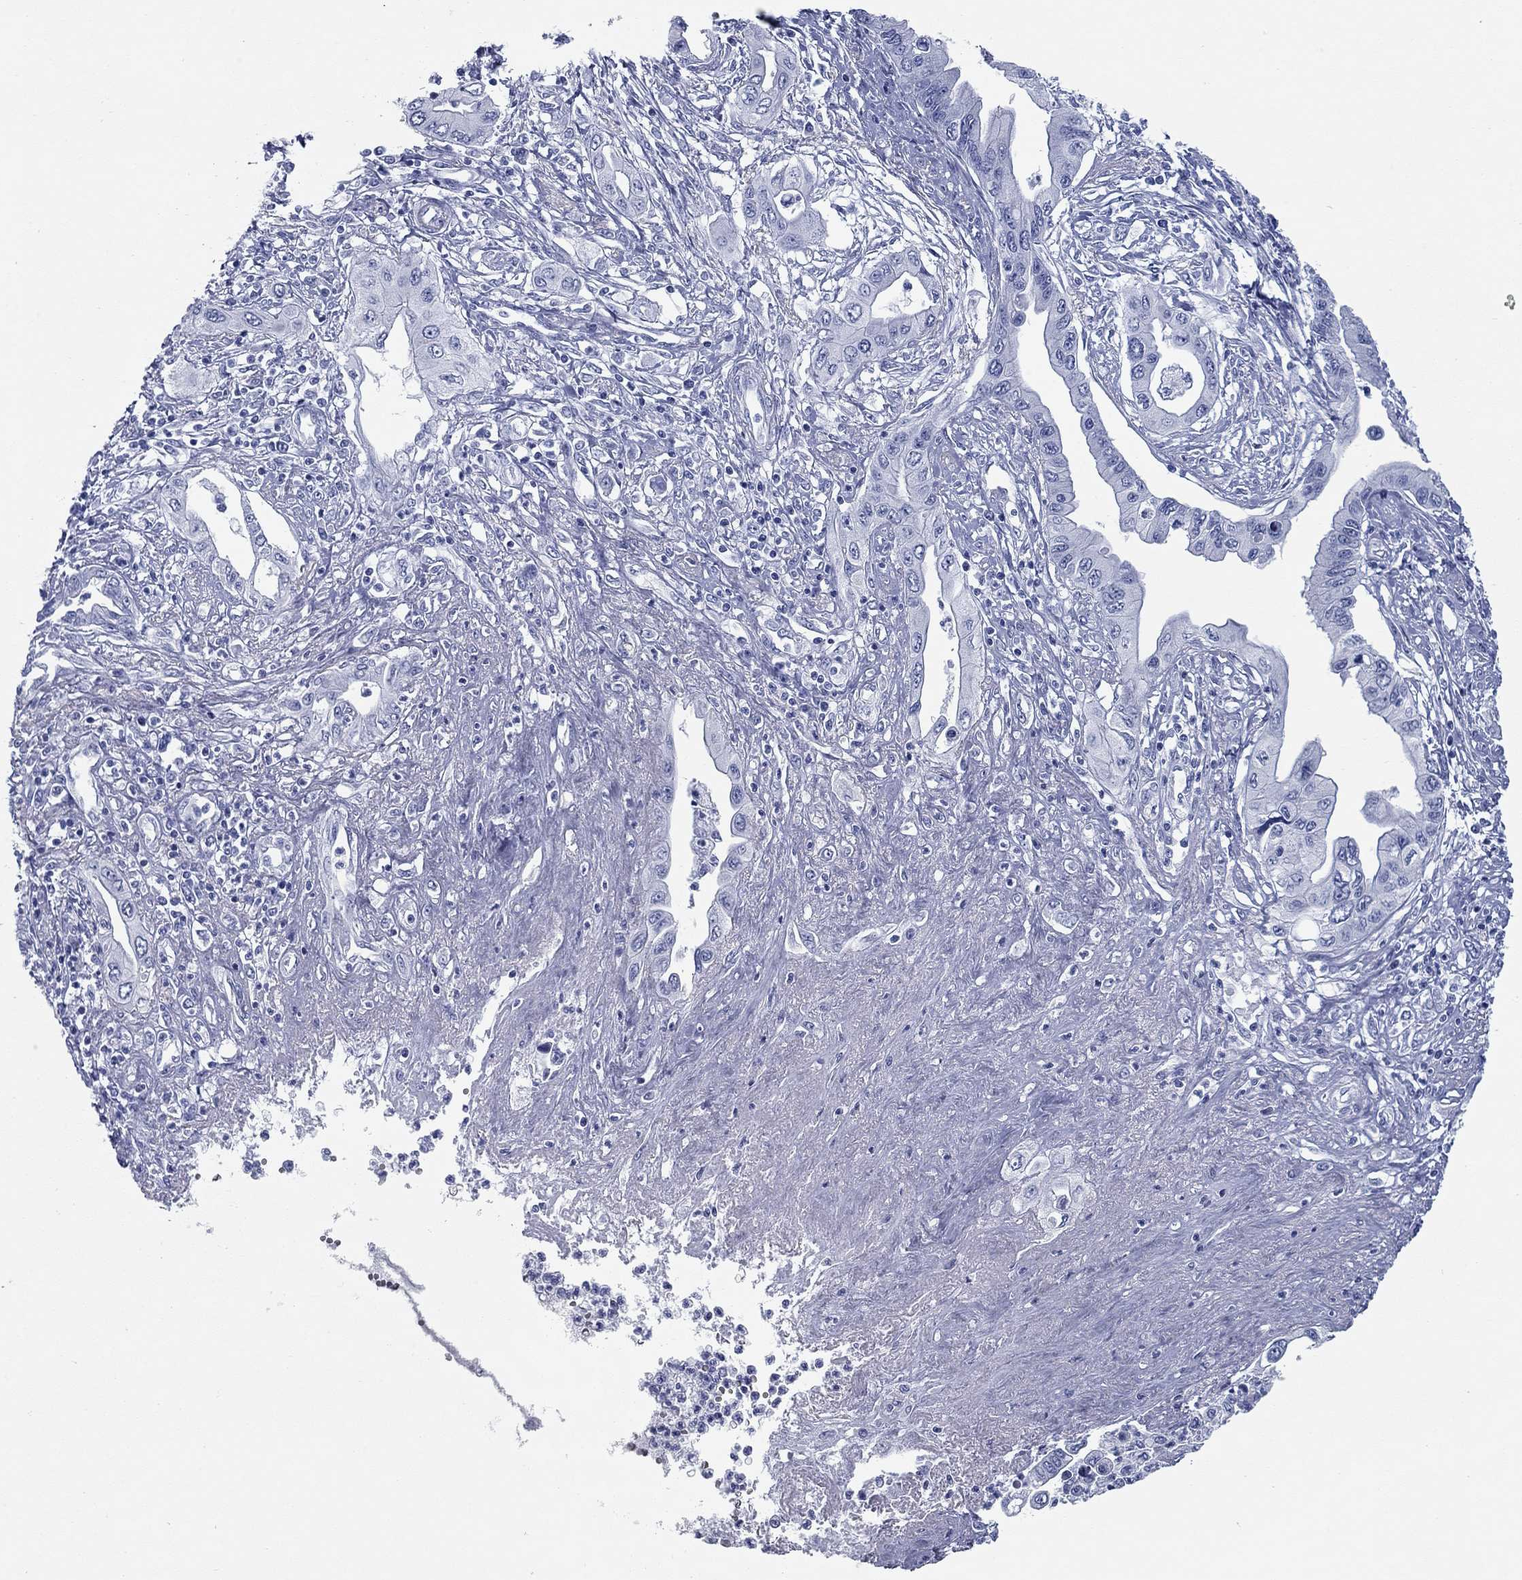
{"staining": {"intensity": "negative", "quantity": "none", "location": "none"}, "tissue": "pancreatic cancer", "cell_type": "Tumor cells", "image_type": "cancer", "snomed": [{"axis": "morphology", "description": "Adenocarcinoma, NOS"}, {"axis": "topography", "description": "Pancreas"}], "caption": "This is an immunohistochemistry micrograph of pancreatic adenocarcinoma. There is no expression in tumor cells.", "gene": "KIRREL2", "patient": {"sex": "female", "age": 62}}